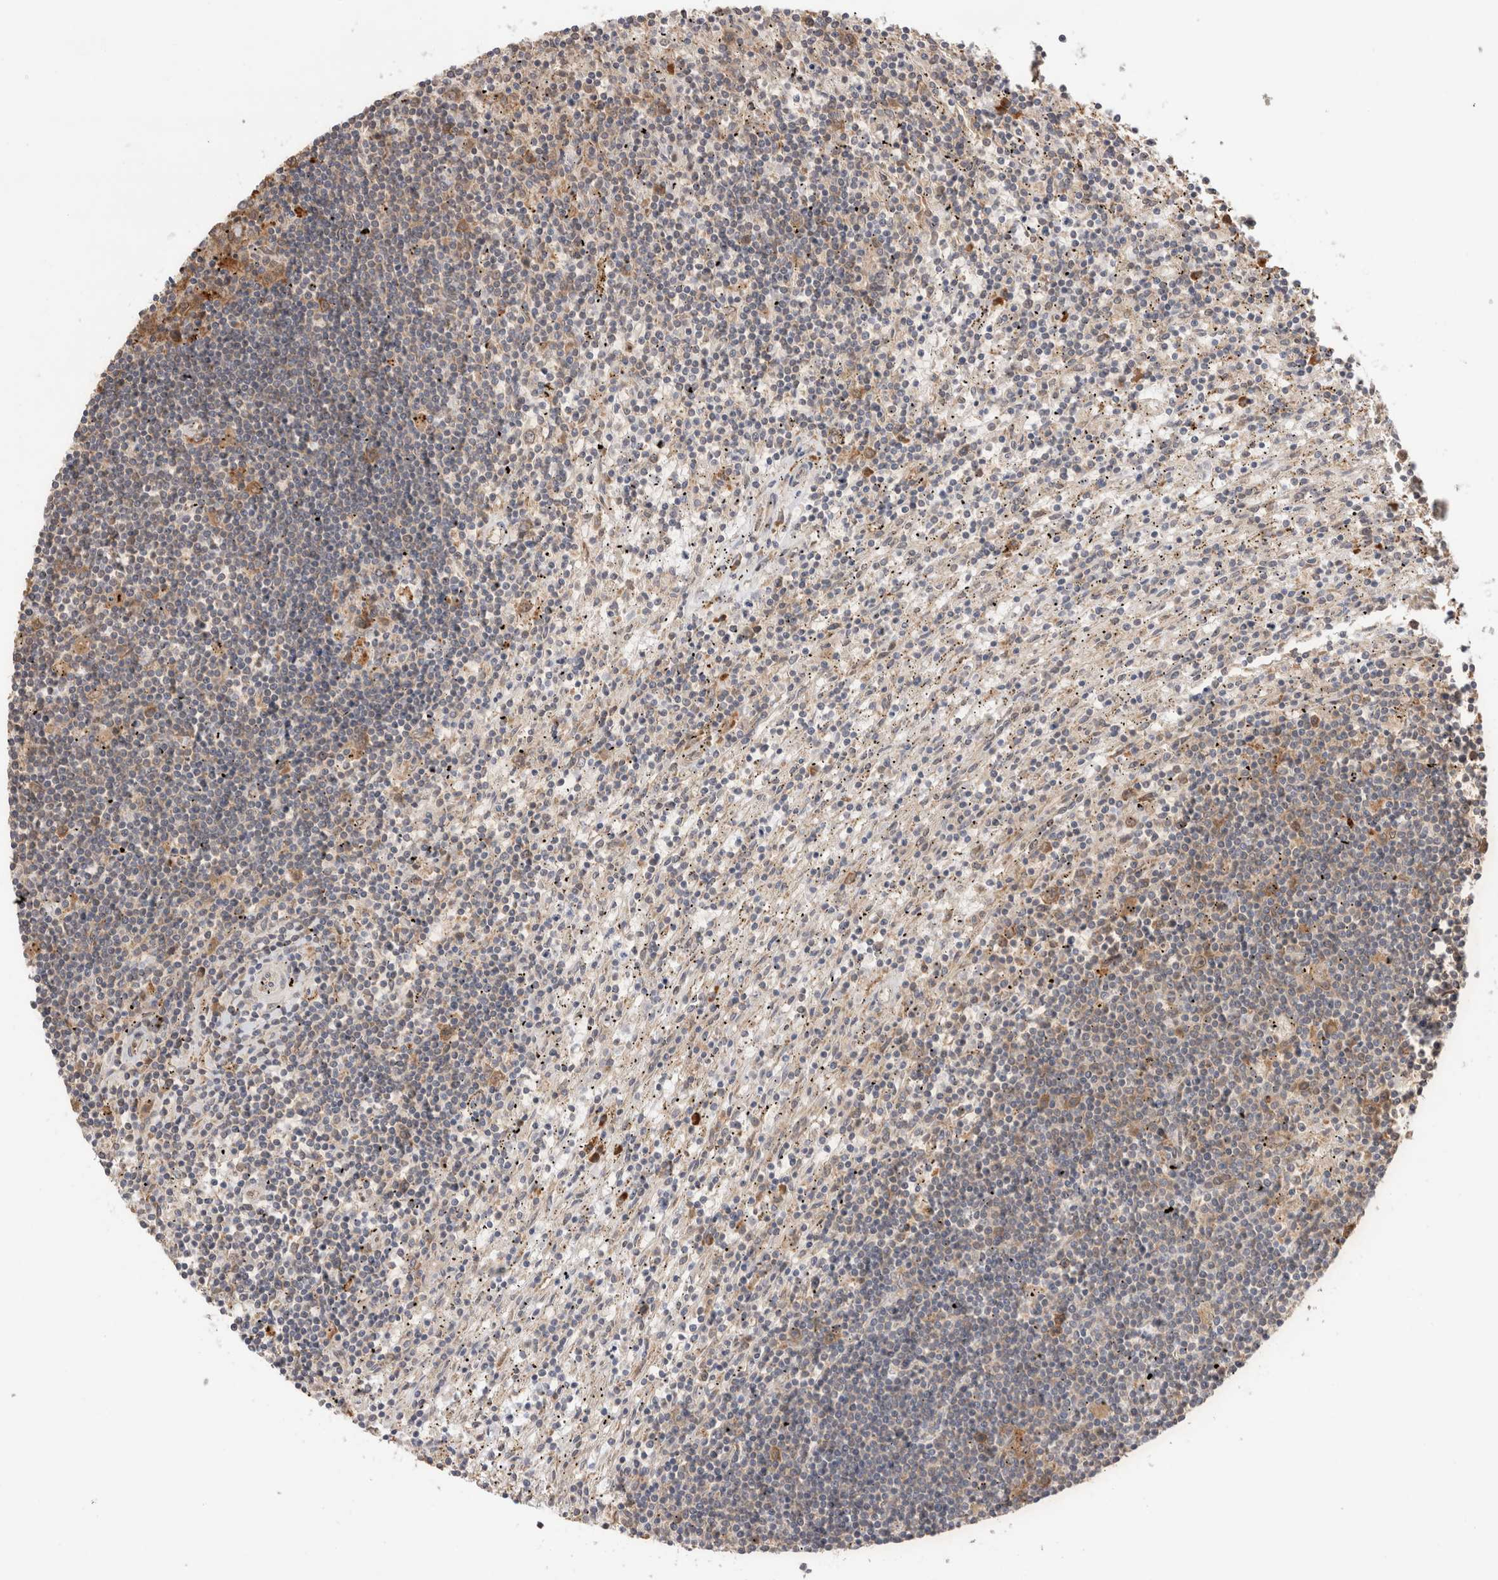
{"staining": {"intensity": "weak", "quantity": "<25%", "location": "cytoplasmic/membranous"}, "tissue": "lymphoma", "cell_type": "Tumor cells", "image_type": "cancer", "snomed": [{"axis": "morphology", "description": "Malignant lymphoma, non-Hodgkin's type, Low grade"}, {"axis": "topography", "description": "Spleen"}], "caption": "Tumor cells show no significant protein staining in lymphoma.", "gene": "ACTL9", "patient": {"sex": "male", "age": 76}}